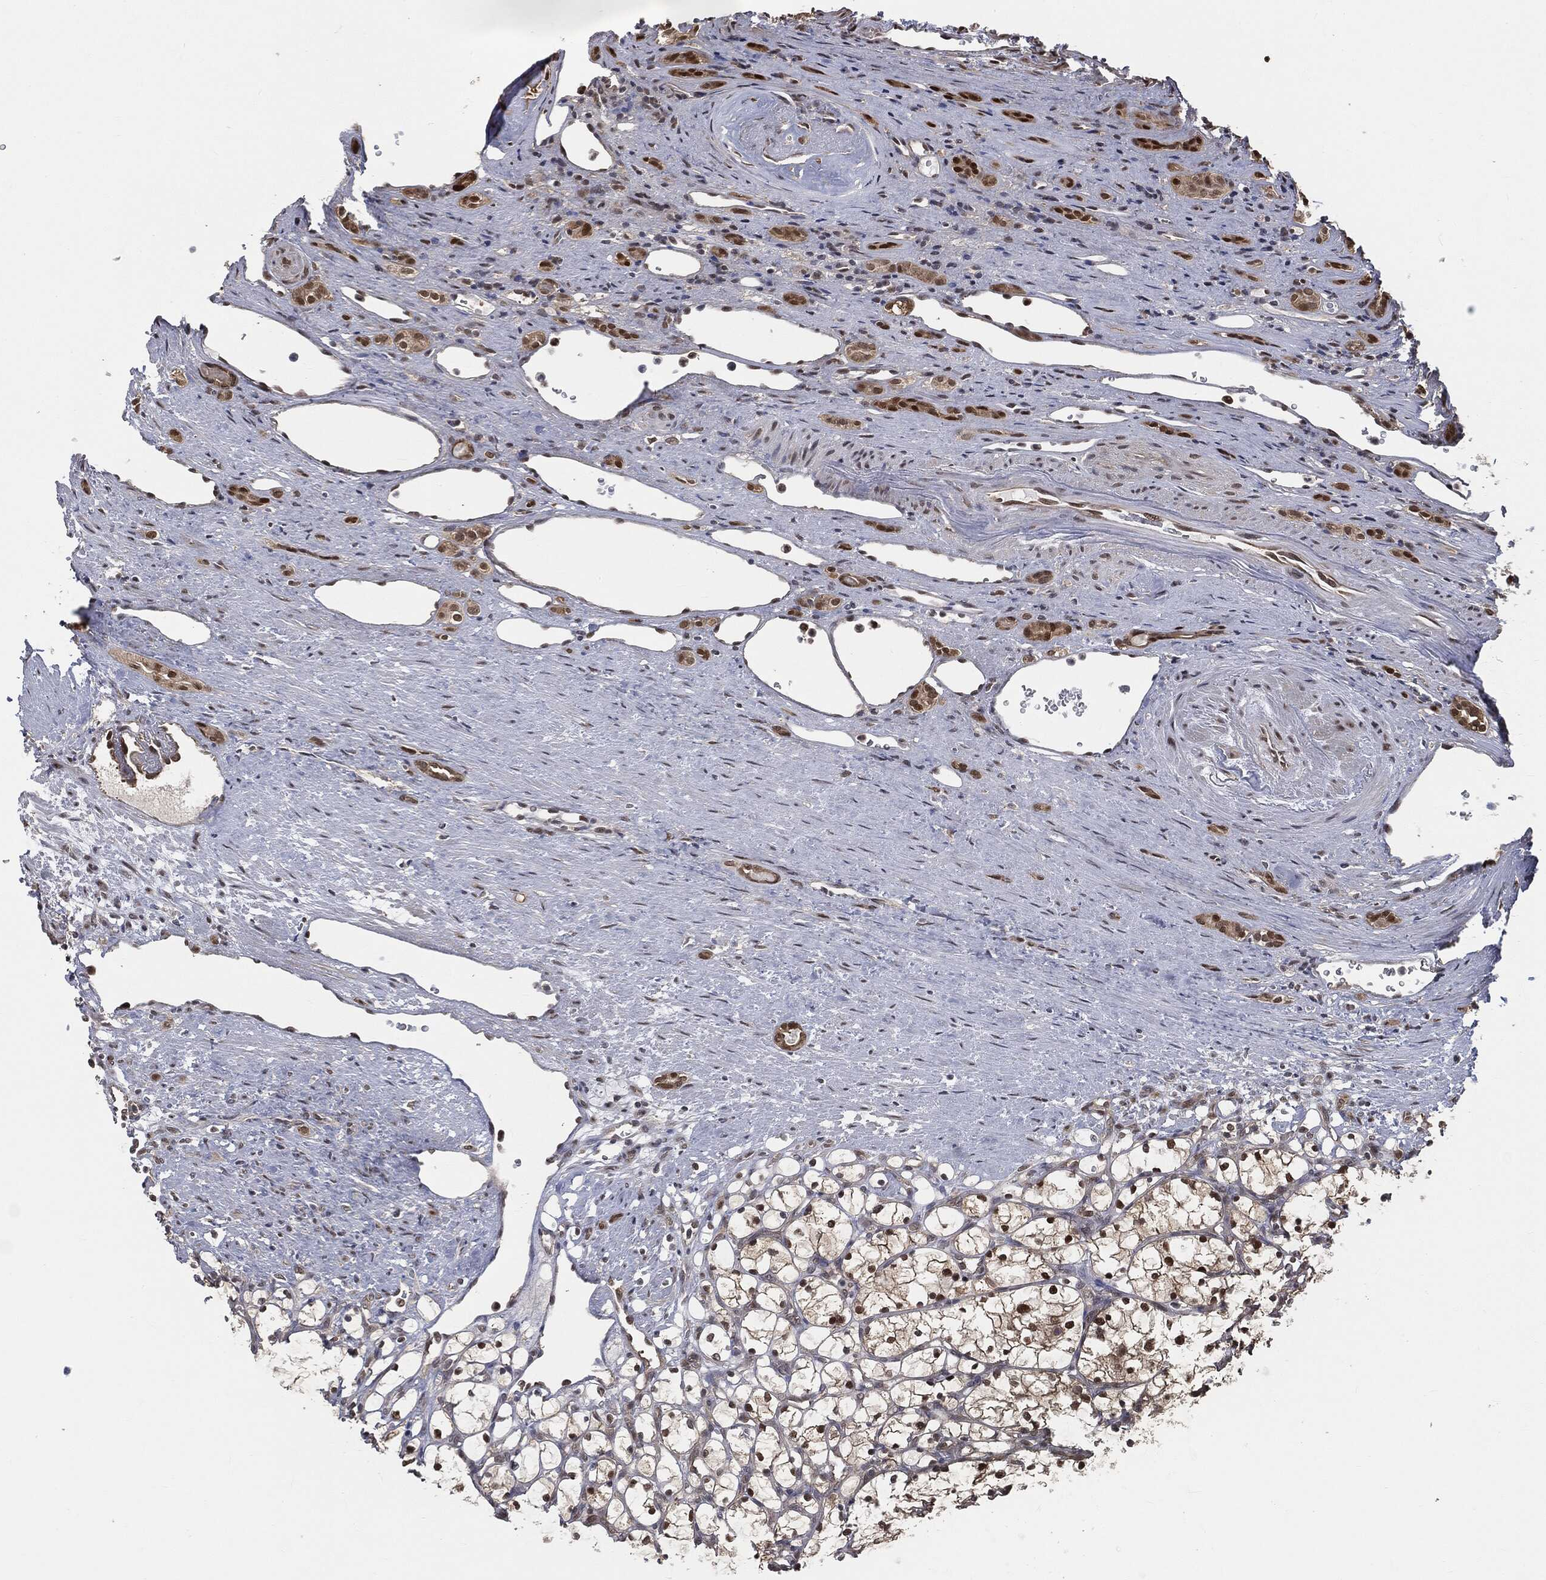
{"staining": {"intensity": "strong", "quantity": "25%-75%", "location": "nuclear"}, "tissue": "renal cancer", "cell_type": "Tumor cells", "image_type": "cancer", "snomed": [{"axis": "morphology", "description": "Adenocarcinoma, NOS"}, {"axis": "topography", "description": "Kidney"}], "caption": "A photomicrograph showing strong nuclear positivity in approximately 25%-75% of tumor cells in renal cancer, as visualized by brown immunohistochemical staining.", "gene": "SHLD2", "patient": {"sex": "female", "age": 69}}